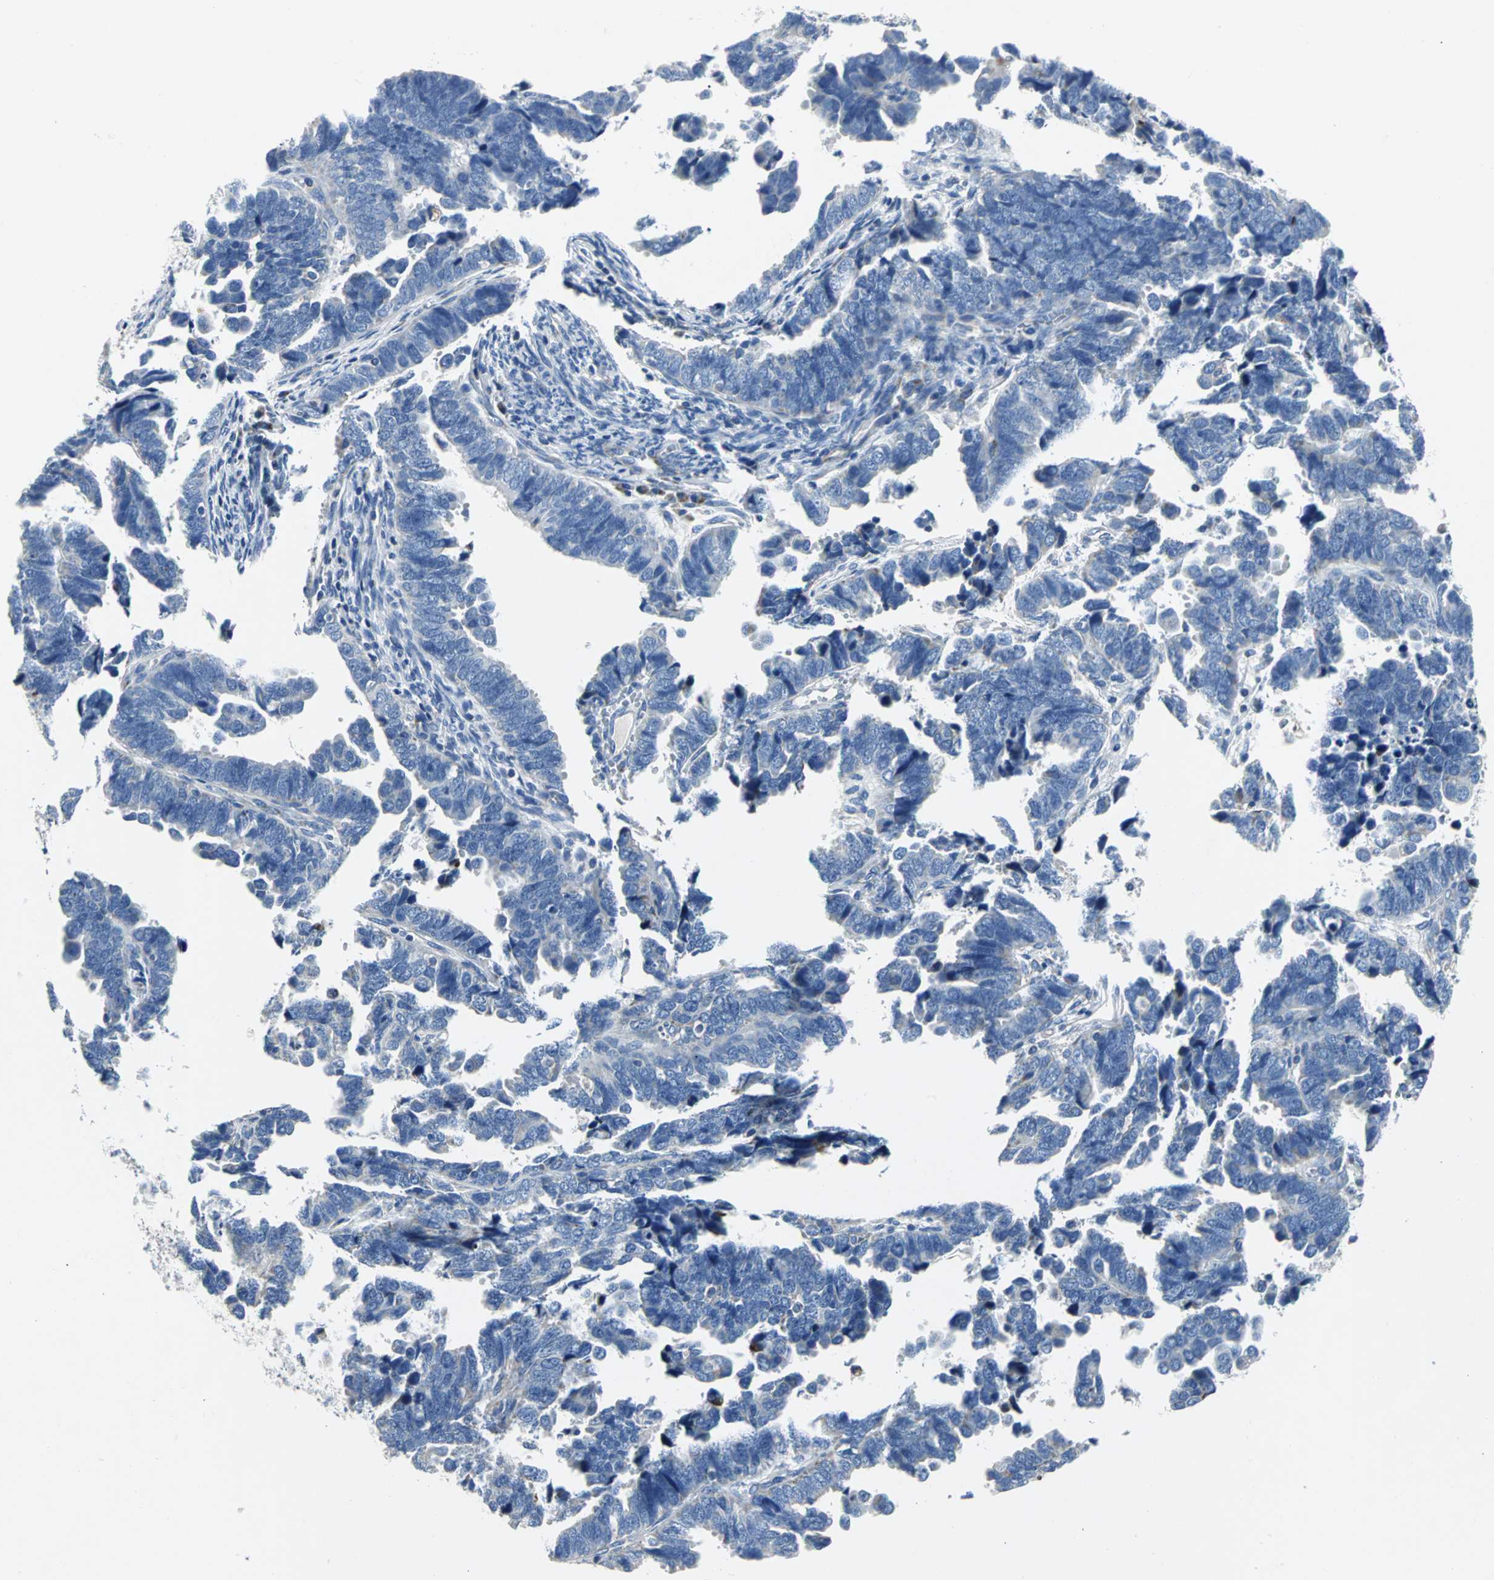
{"staining": {"intensity": "weak", "quantity": "<25%", "location": "cytoplasmic/membranous"}, "tissue": "endometrial cancer", "cell_type": "Tumor cells", "image_type": "cancer", "snomed": [{"axis": "morphology", "description": "Adenocarcinoma, NOS"}, {"axis": "topography", "description": "Endometrium"}], "caption": "A photomicrograph of human adenocarcinoma (endometrial) is negative for staining in tumor cells.", "gene": "IFI6", "patient": {"sex": "female", "age": 75}}